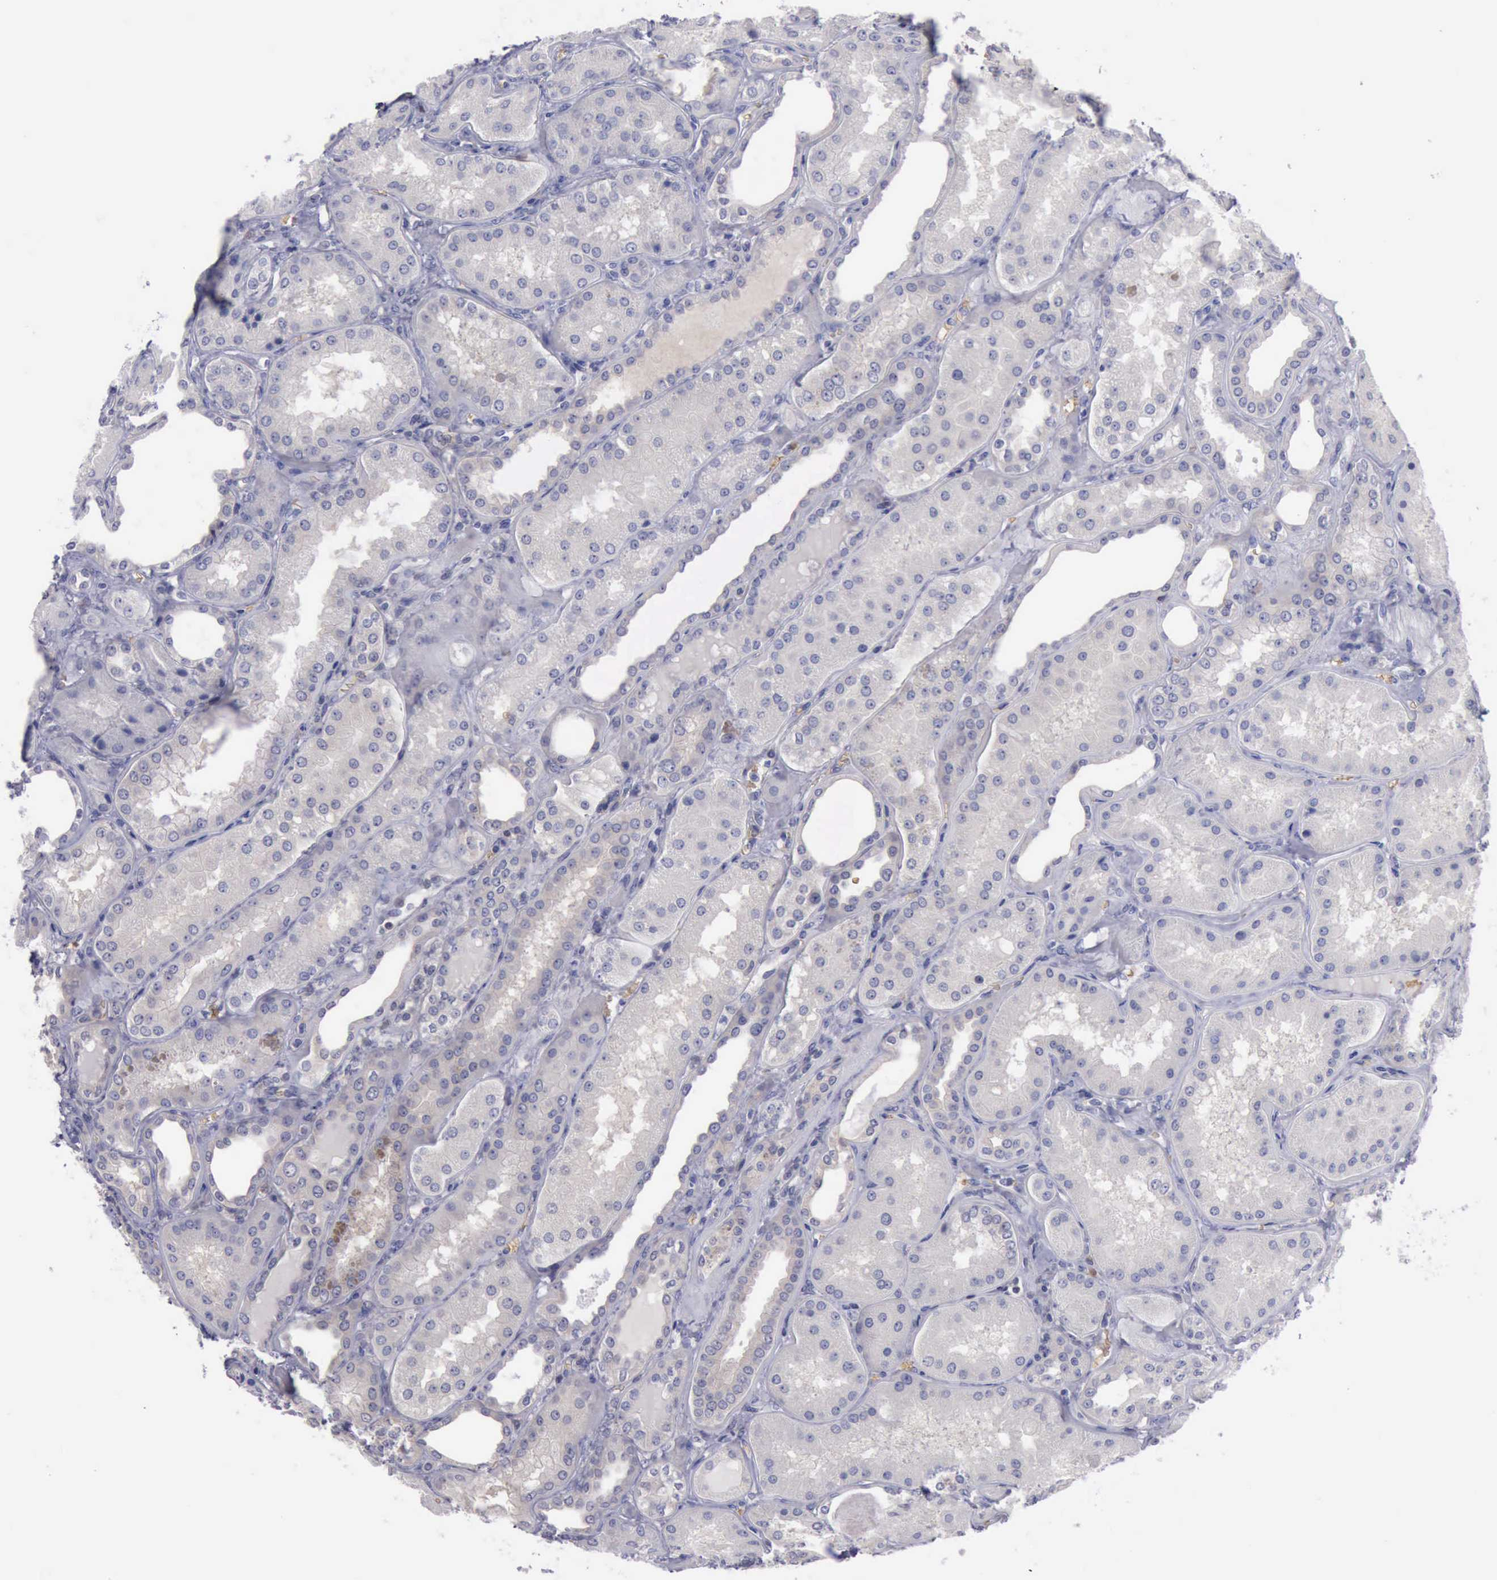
{"staining": {"intensity": "negative", "quantity": "none", "location": "none"}, "tissue": "kidney", "cell_type": "Cells in glomeruli", "image_type": "normal", "snomed": [{"axis": "morphology", "description": "Normal tissue, NOS"}, {"axis": "topography", "description": "Kidney"}], "caption": "Immunohistochemical staining of normal human kidney shows no significant expression in cells in glomeruli. The staining was performed using DAB to visualize the protein expression in brown, while the nuclei were stained in blue with hematoxylin (Magnification: 20x).", "gene": "CEP128", "patient": {"sex": "female", "age": 56}}